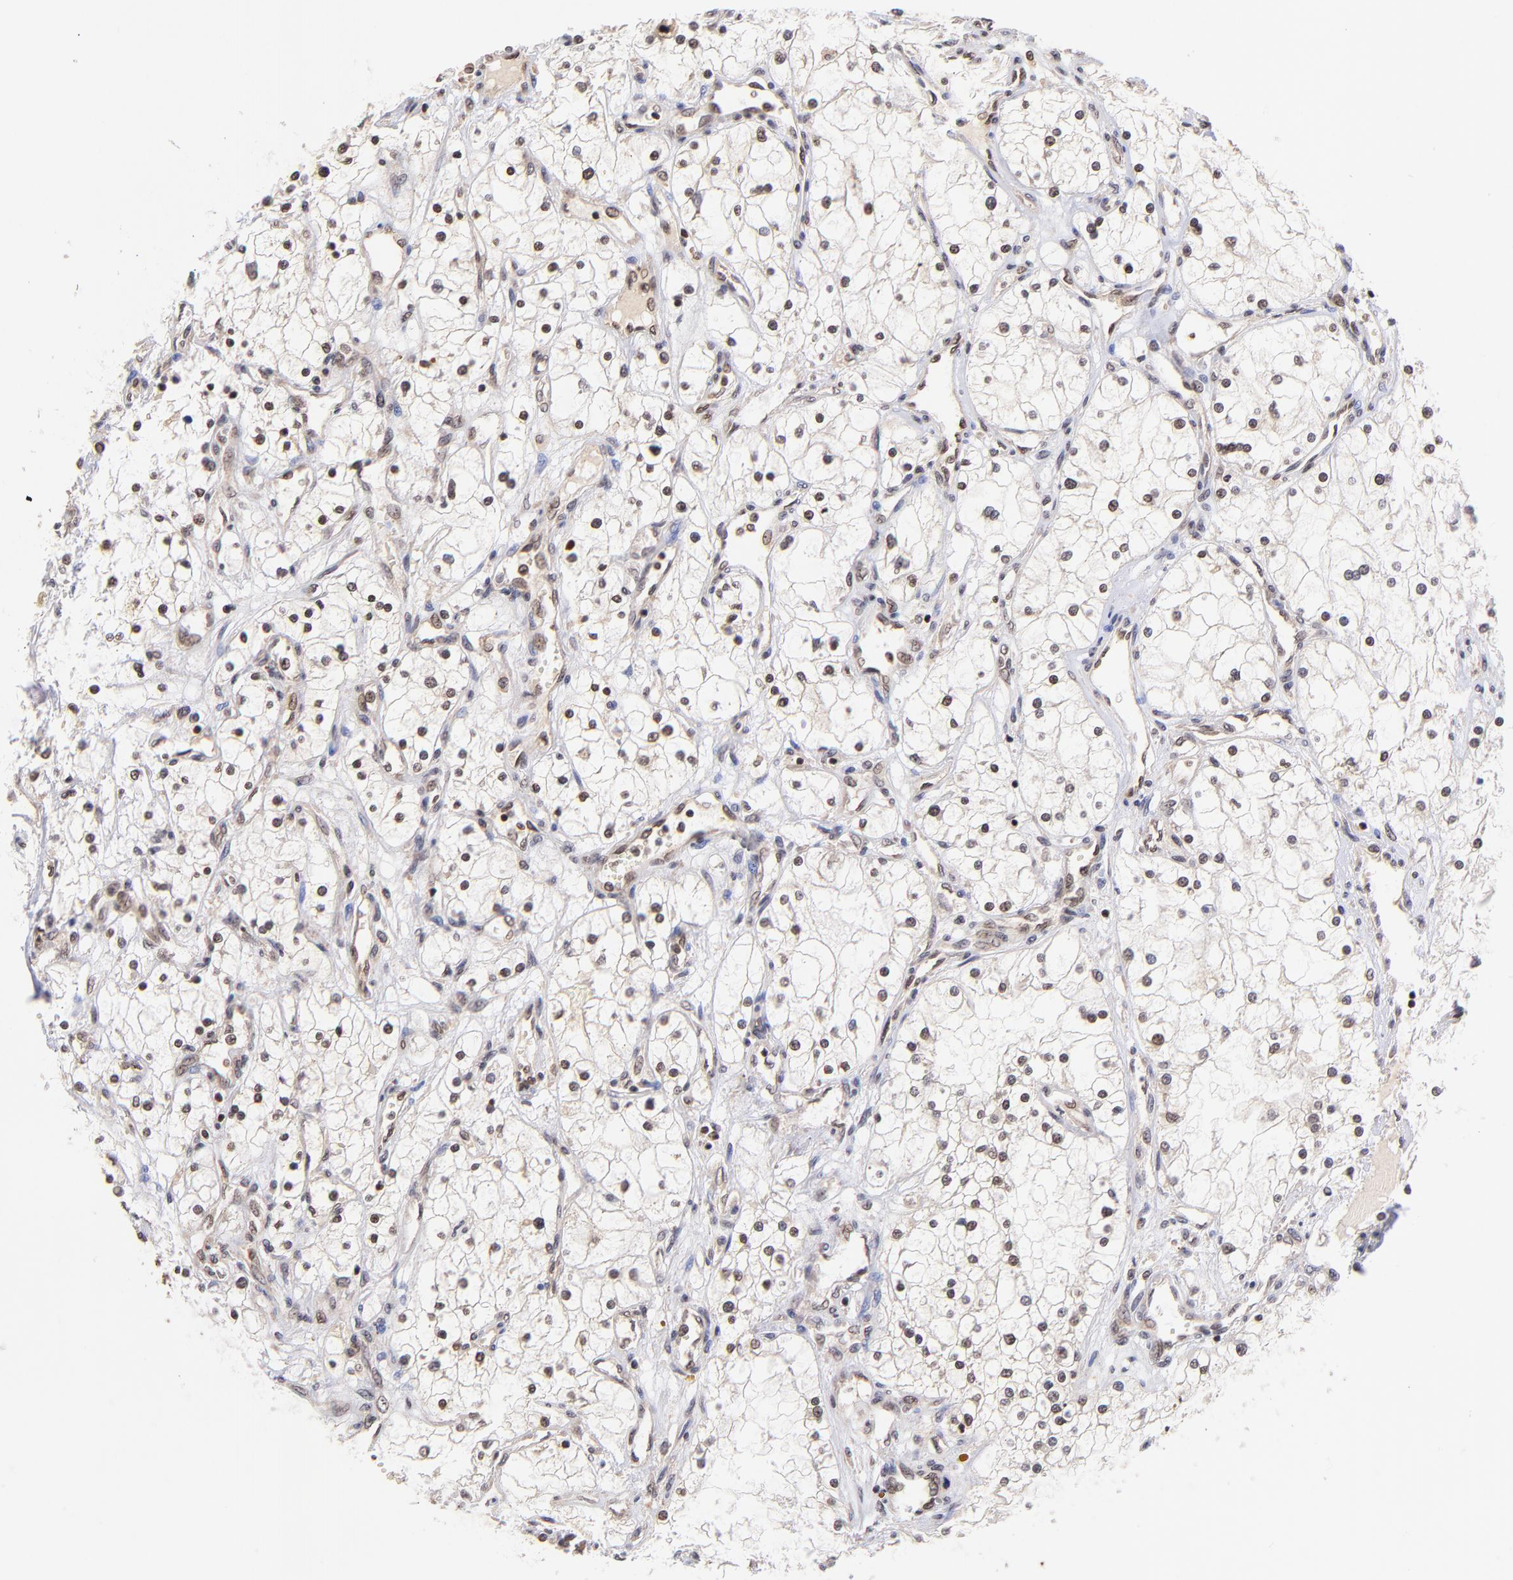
{"staining": {"intensity": "moderate", "quantity": "25%-75%", "location": "nuclear"}, "tissue": "renal cancer", "cell_type": "Tumor cells", "image_type": "cancer", "snomed": [{"axis": "morphology", "description": "Adenocarcinoma, NOS"}, {"axis": "topography", "description": "Kidney"}], "caption": "Moderate nuclear positivity is present in approximately 25%-75% of tumor cells in renal cancer (adenocarcinoma).", "gene": "WDR25", "patient": {"sex": "male", "age": 61}}